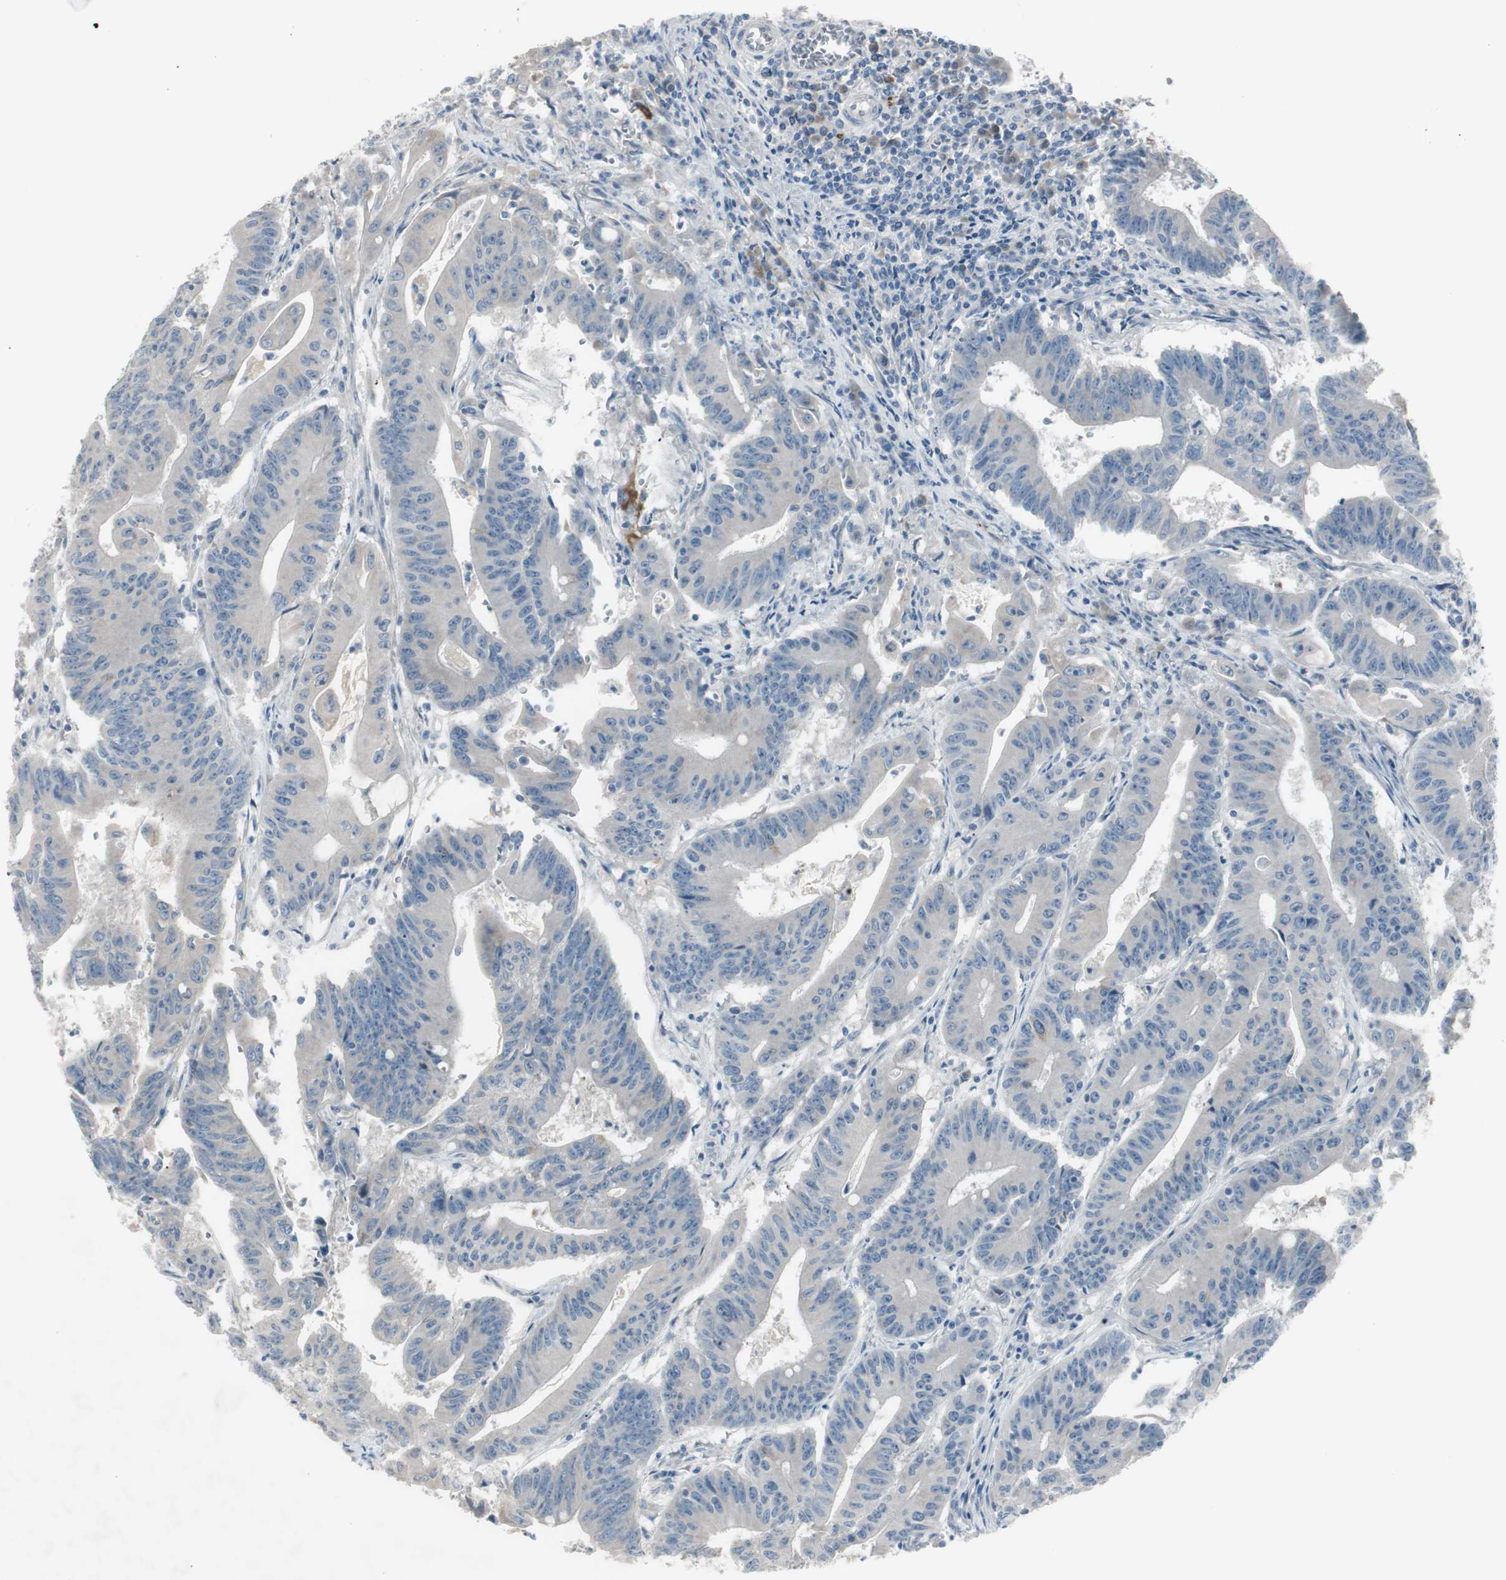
{"staining": {"intensity": "negative", "quantity": "none", "location": "none"}, "tissue": "colorectal cancer", "cell_type": "Tumor cells", "image_type": "cancer", "snomed": [{"axis": "morphology", "description": "Adenocarcinoma, NOS"}, {"axis": "topography", "description": "Colon"}], "caption": "Tumor cells show no significant staining in adenocarcinoma (colorectal). Nuclei are stained in blue.", "gene": "MAPRE3", "patient": {"sex": "male", "age": 45}}